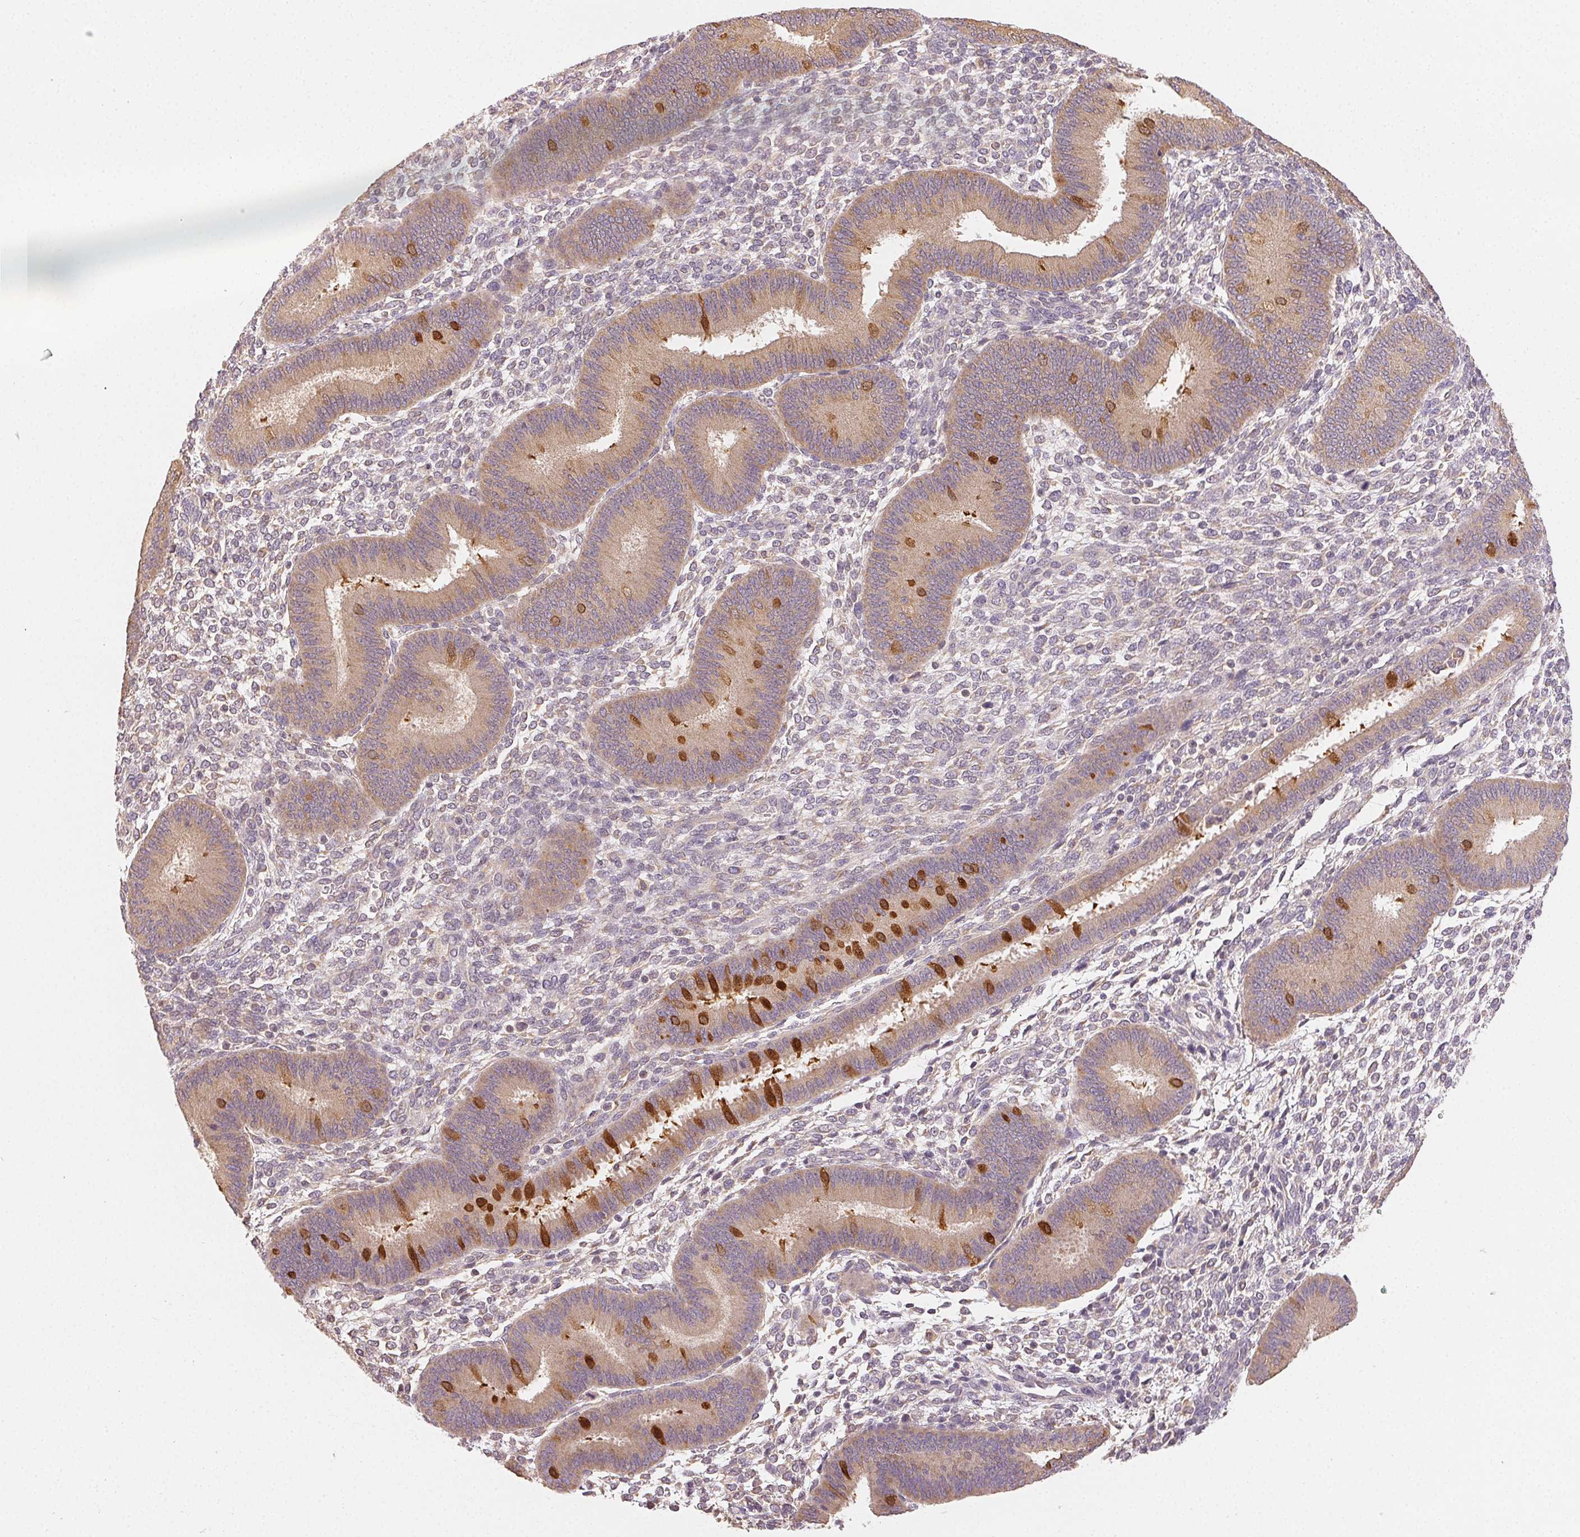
{"staining": {"intensity": "negative", "quantity": "none", "location": "none"}, "tissue": "endometrium", "cell_type": "Cells in endometrial stroma", "image_type": "normal", "snomed": [{"axis": "morphology", "description": "Normal tissue, NOS"}, {"axis": "topography", "description": "Endometrium"}], "caption": "Endometrium stained for a protein using IHC shows no staining cells in endometrial stroma.", "gene": "SEZ6L2", "patient": {"sex": "female", "age": 39}}